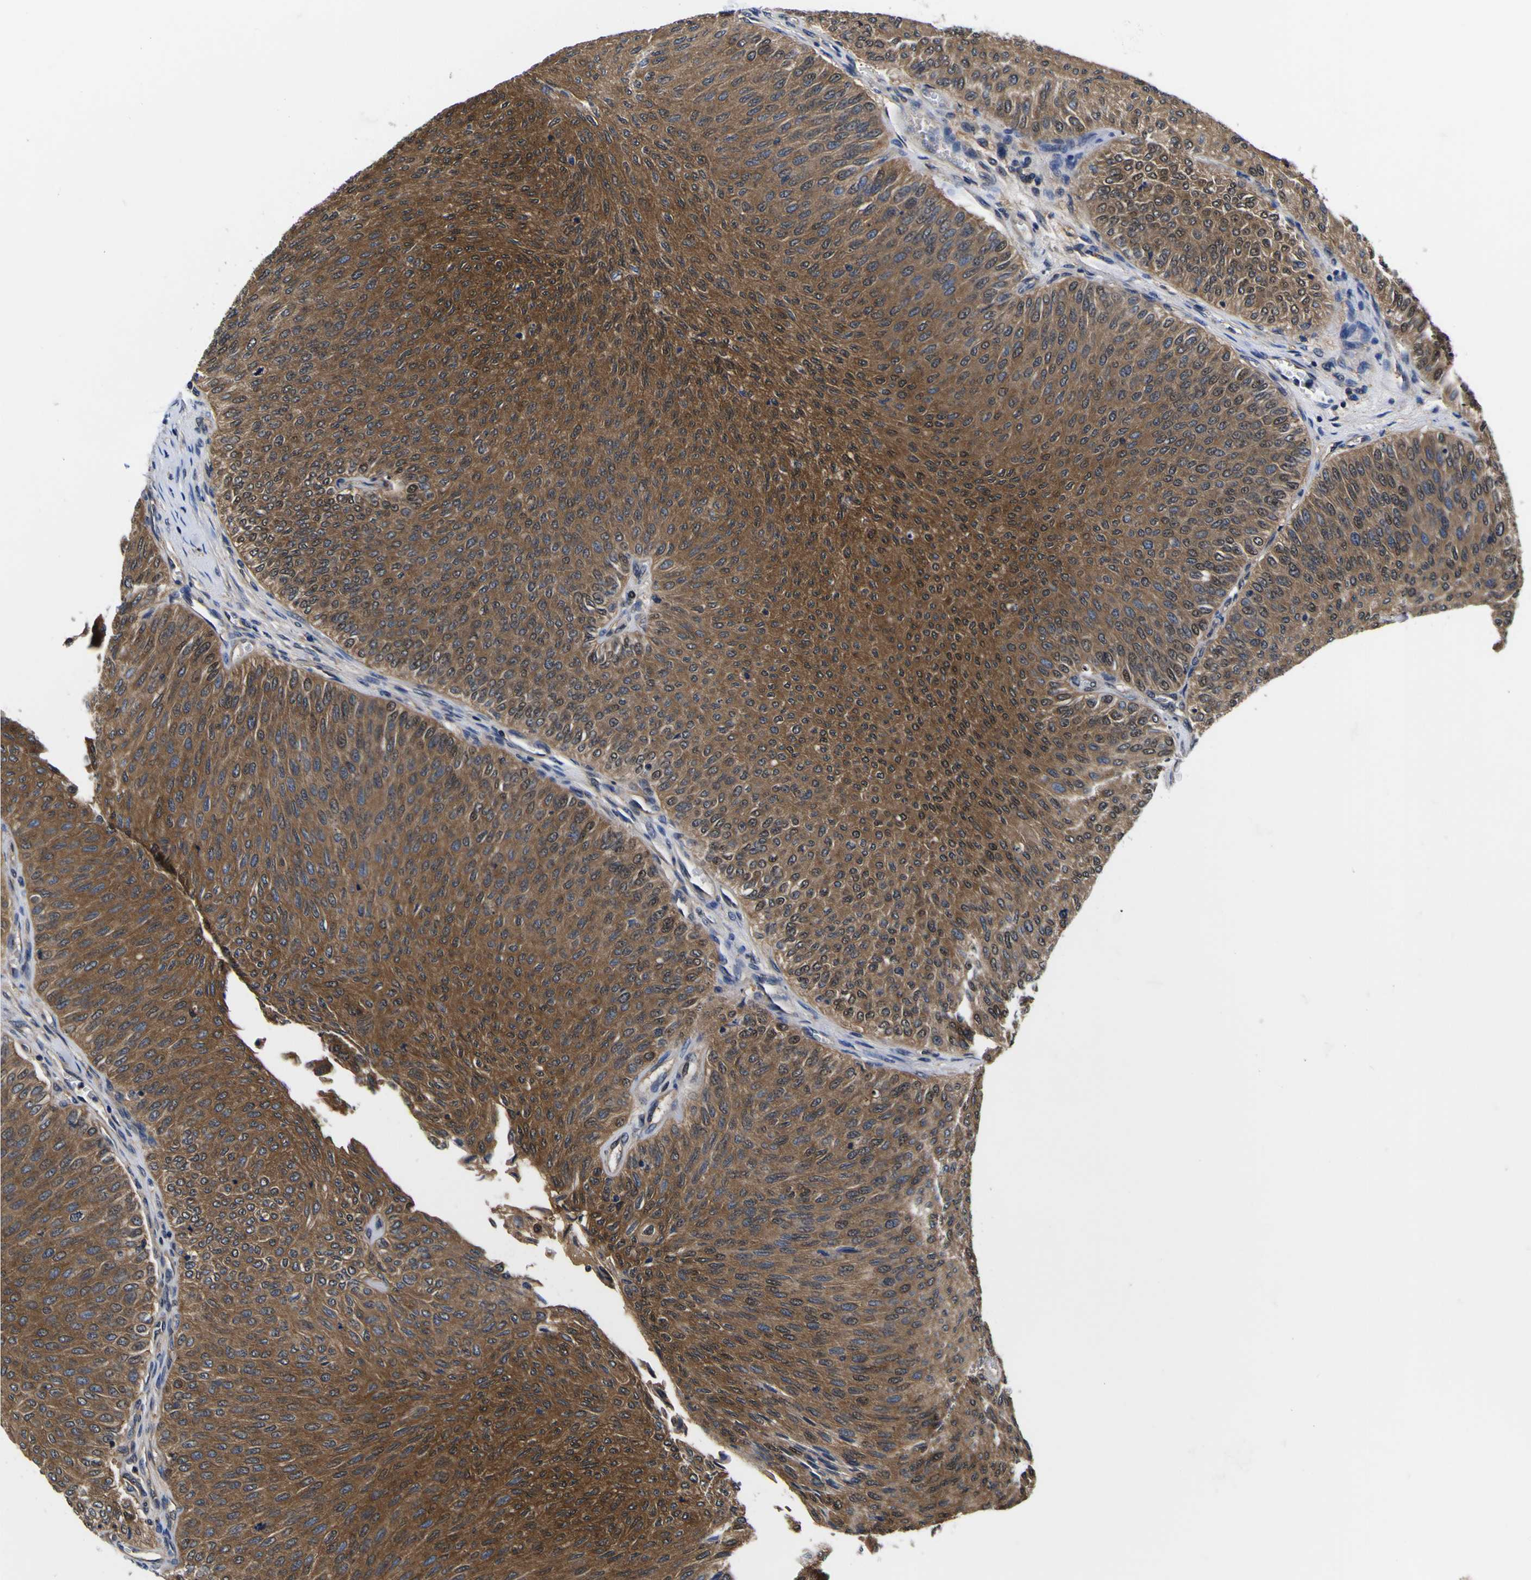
{"staining": {"intensity": "strong", "quantity": ">75%", "location": "cytoplasmic/membranous,nuclear"}, "tissue": "urothelial cancer", "cell_type": "Tumor cells", "image_type": "cancer", "snomed": [{"axis": "morphology", "description": "Urothelial carcinoma, Low grade"}, {"axis": "topography", "description": "Urinary bladder"}], "caption": "A brown stain labels strong cytoplasmic/membranous and nuclear staining of a protein in human urothelial cancer tumor cells.", "gene": "FAM110B", "patient": {"sex": "male", "age": 78}}